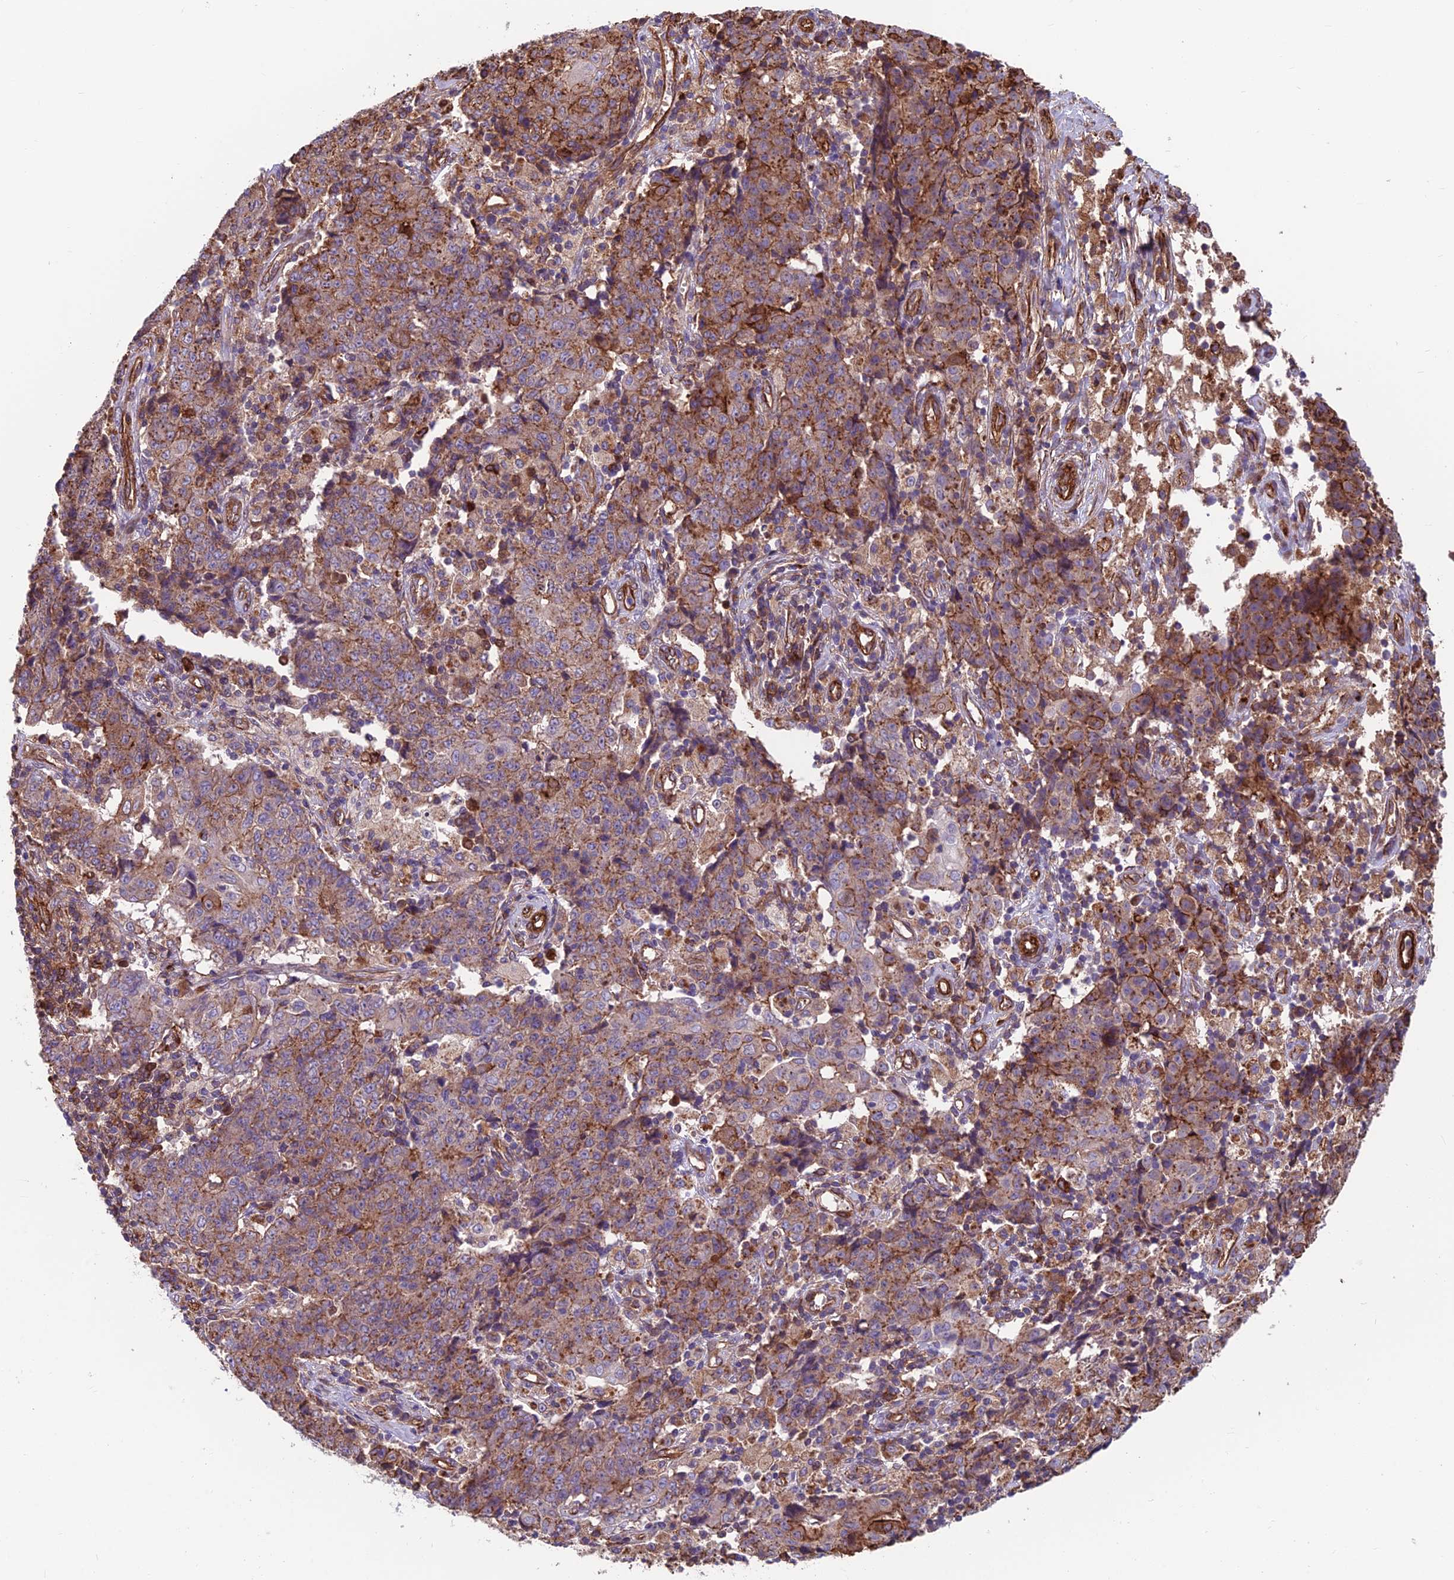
{"staining": {"intensity": "moderate", "quantity": ">75%", "location": "cytoplasmic/membranous"}, "tissue": "ovarian cancer", "cell_type": "Tumor cells", "image_type": "cancer", "snomed": [{"axis": "morphology", "description": "Carcinoma, endometroid"}, {"axis": "topography", "description": "Ovary"}], "caption": "Human endometroid carcinoma (ovarian) stained for a protein (brown) reveals moderate cytoplasmic/membranous positive expression in about >75% of tumor cells.", "gene": "RTN4RL1", "patient": {"sex": "female", "age": 42}}